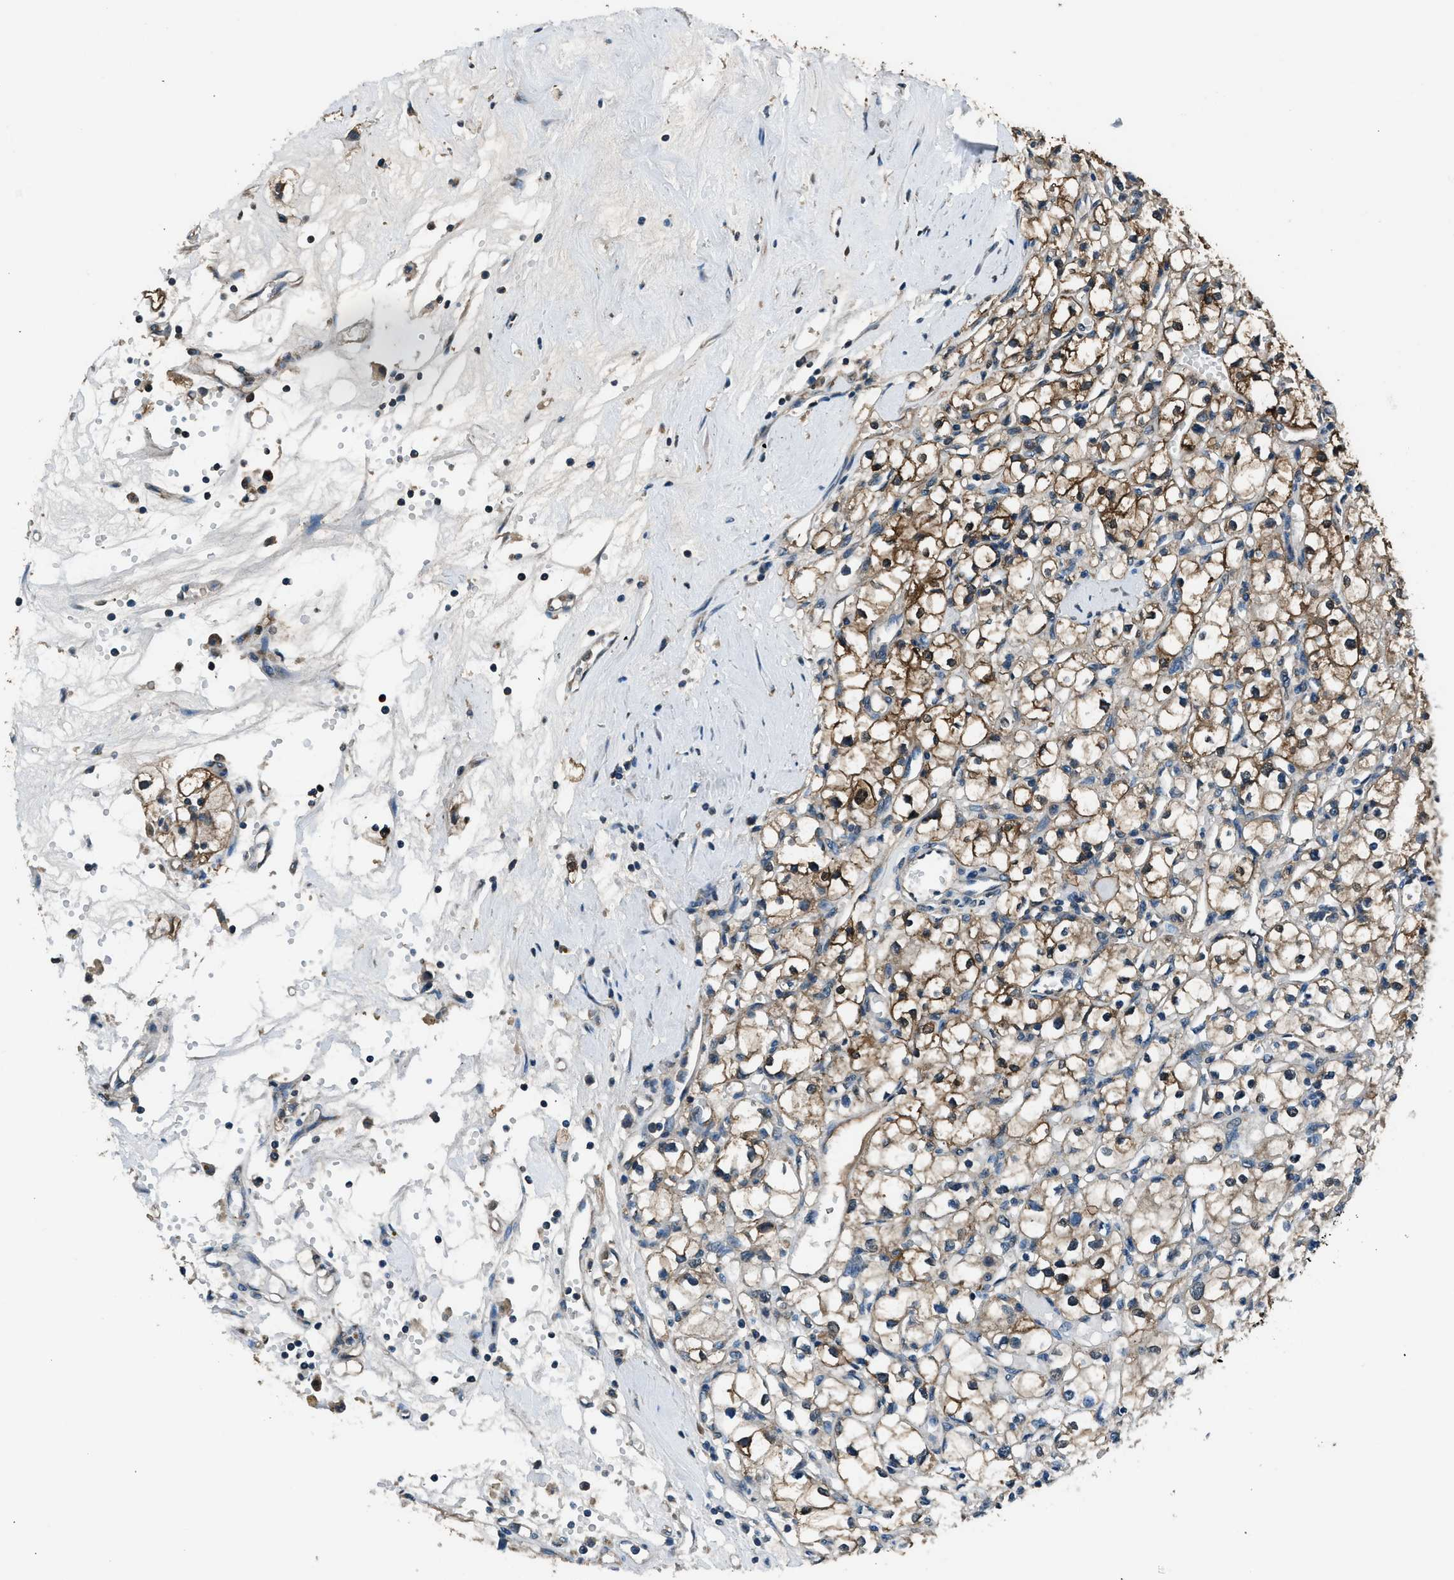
{"staining": {"intensity": "moderate", "quantity": "25%-75%", "location": "cytoplasmic/membranous"}, "tissue": "renal cancer", "cell_type": "Tumor cells", "image_type": "cancer", "snomed": [{"axis": "morphology", "description": "Adenocarcinoma, NOS"}, {"axis": "topography", "description": "Kidney"}], "caption": "Immunohistochemical staining of human renal adenocarcinoma exhibits medium levels of moderate cytoplasmic/membranous protein positivity in approximately 25%-75% of tumor cells.", "gene": "ARFGAP2", "patient": {"sex": "male", "age": 56}}